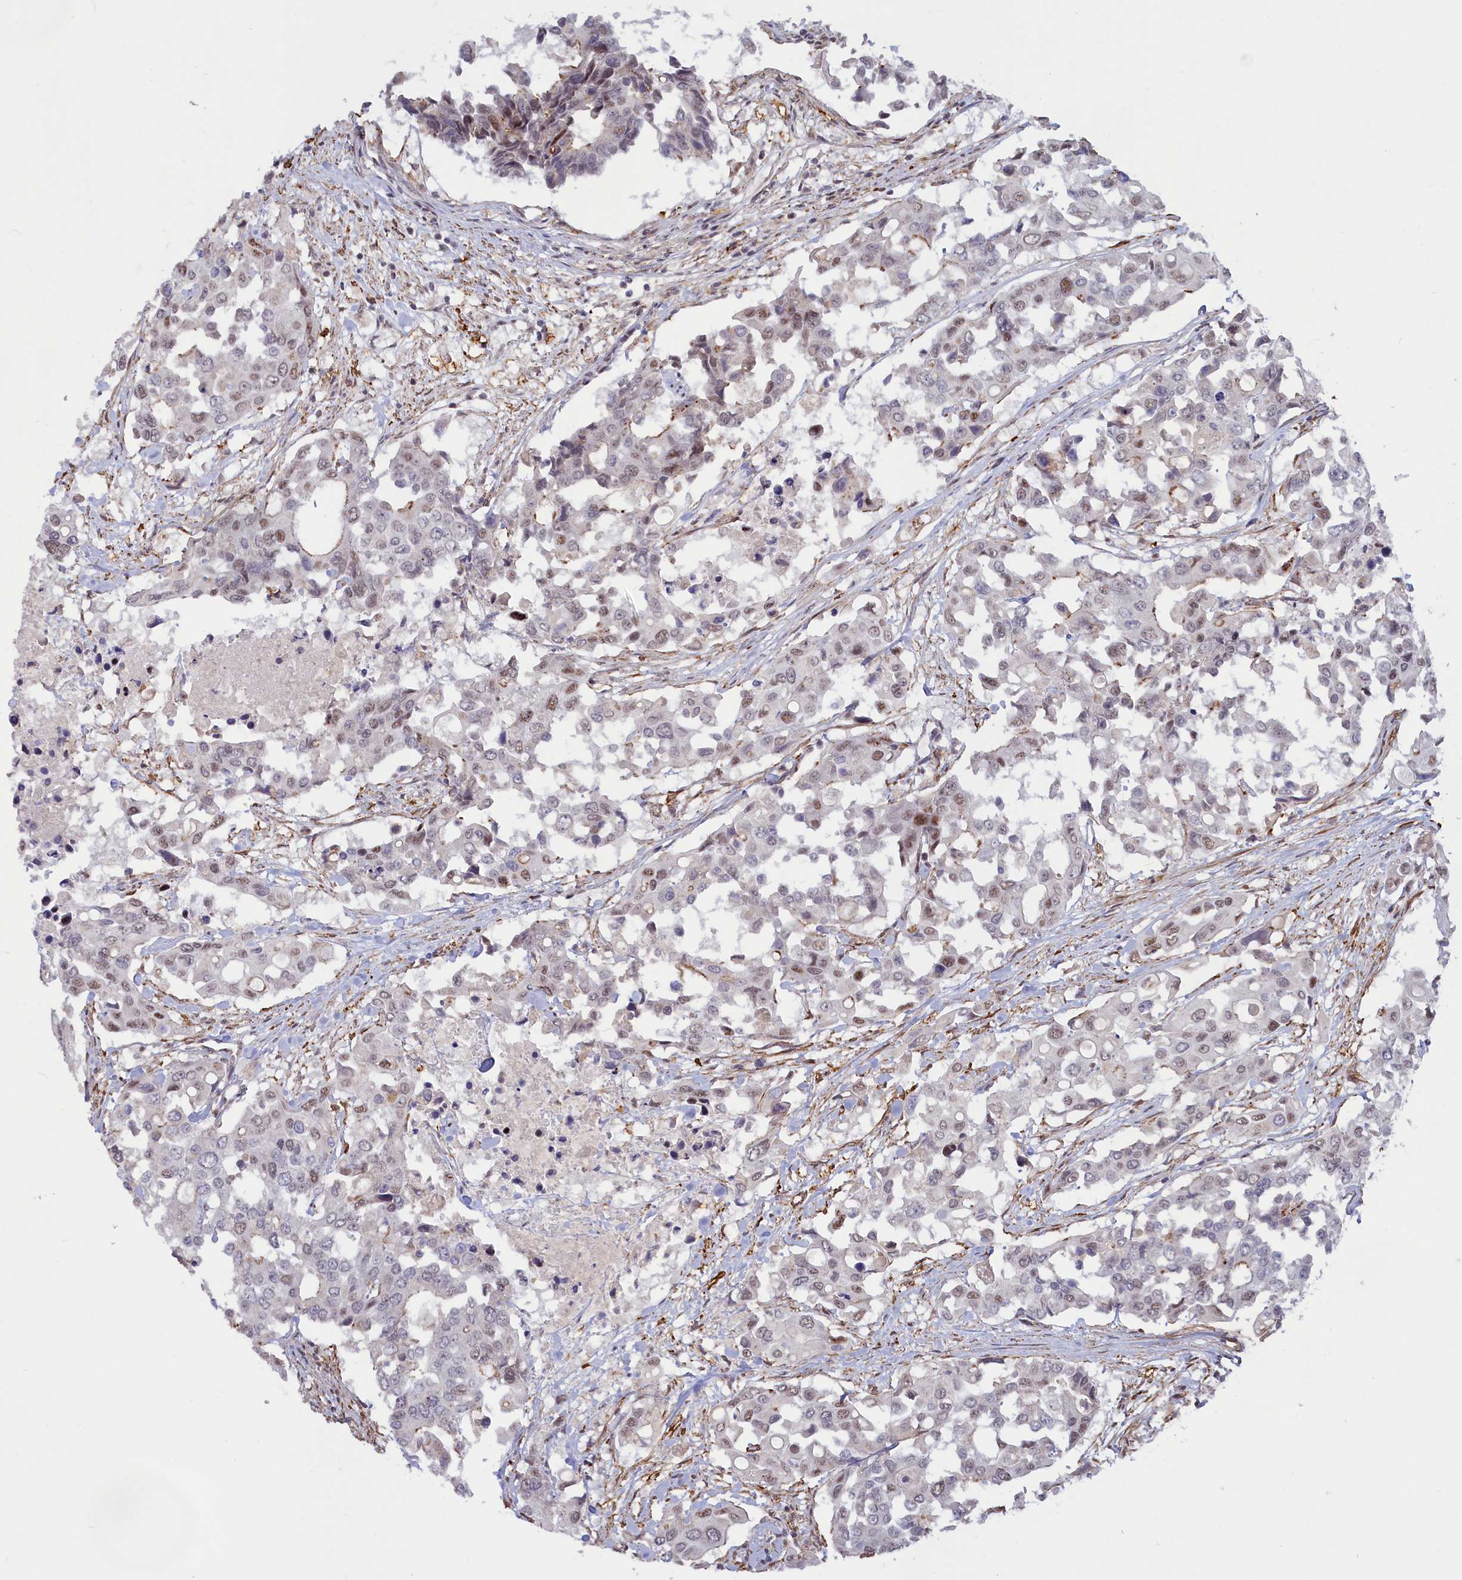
{"staining": {"intensity": "moderate", "quantity": "<25%", "location": "nuclear"}, "tissue": "colorectal cancer", "cell_type": "Tumor cells", "image_type": "cancer", "snomed": [{"axis": "morphology", "description": "Adenocarcinoma, NOS"}, {"axis": "topography", "description": "Colon"}], "caption": "Immunohistochemical staining of colorectal cancer (adenocarcinoma) exhibits low levels of moderate nuclear expression in about <25% of tumor cells.", "gene": "CCDC154", "patient": {"sex": "male", "age": 77}}